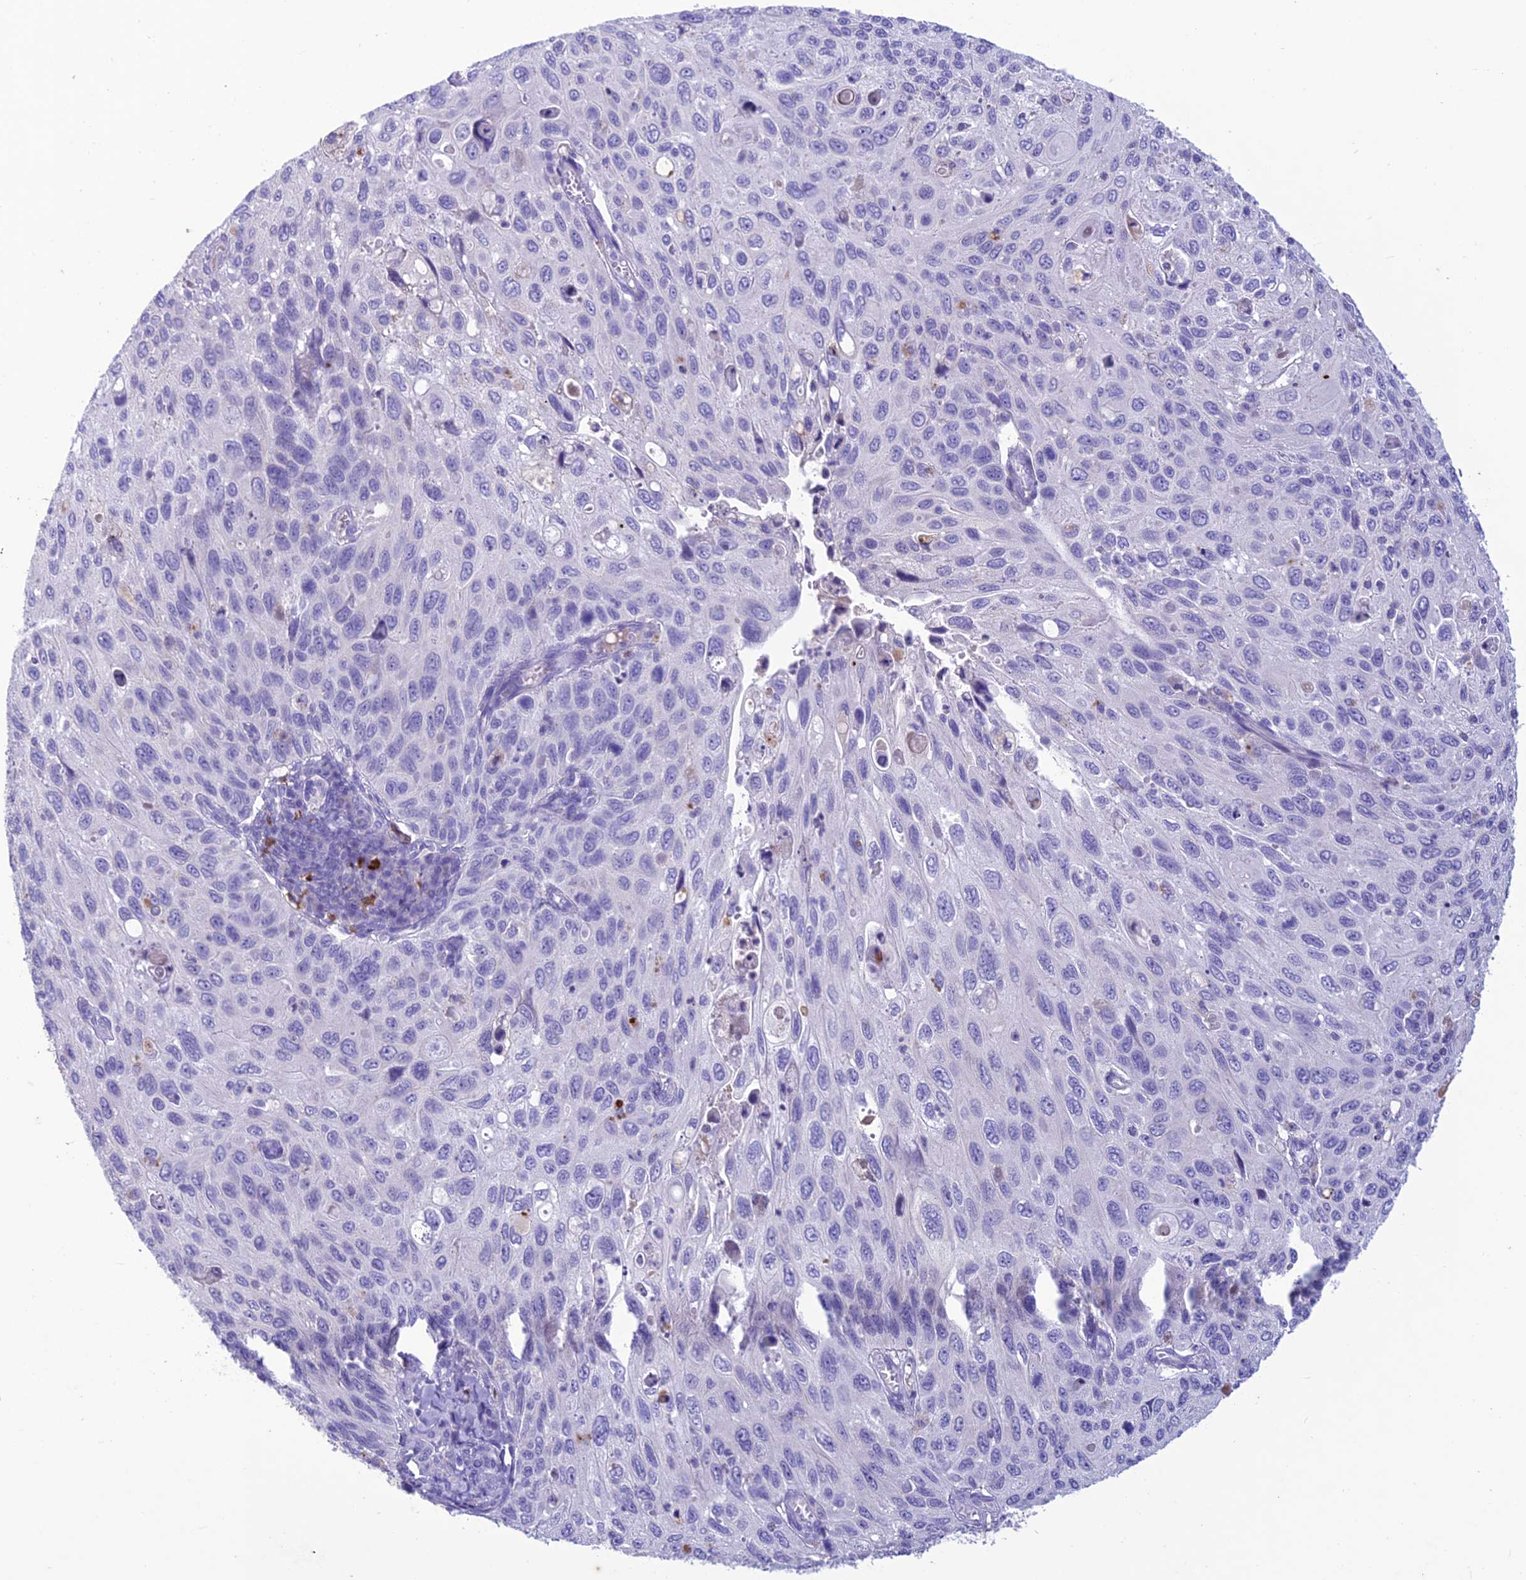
{"staining": {"intensity": "negative", "quantity": "none", "location": "none"}, "tissue": "cervical cancer", "cell_type": "Tumor cells", "image_type": "cancer", "snomed": [{"axis": "morphology", "description": "Squamous cell carcinoma, NOS"}, {"axis": "topography", "description": "Cervix"}], "caption": "The micrograph exhibits no significant positivity in tumor cells of cervical squamous cell carcinoma.", "gene": "IFT172", "patient": {"sex": "female", "age": 70}}